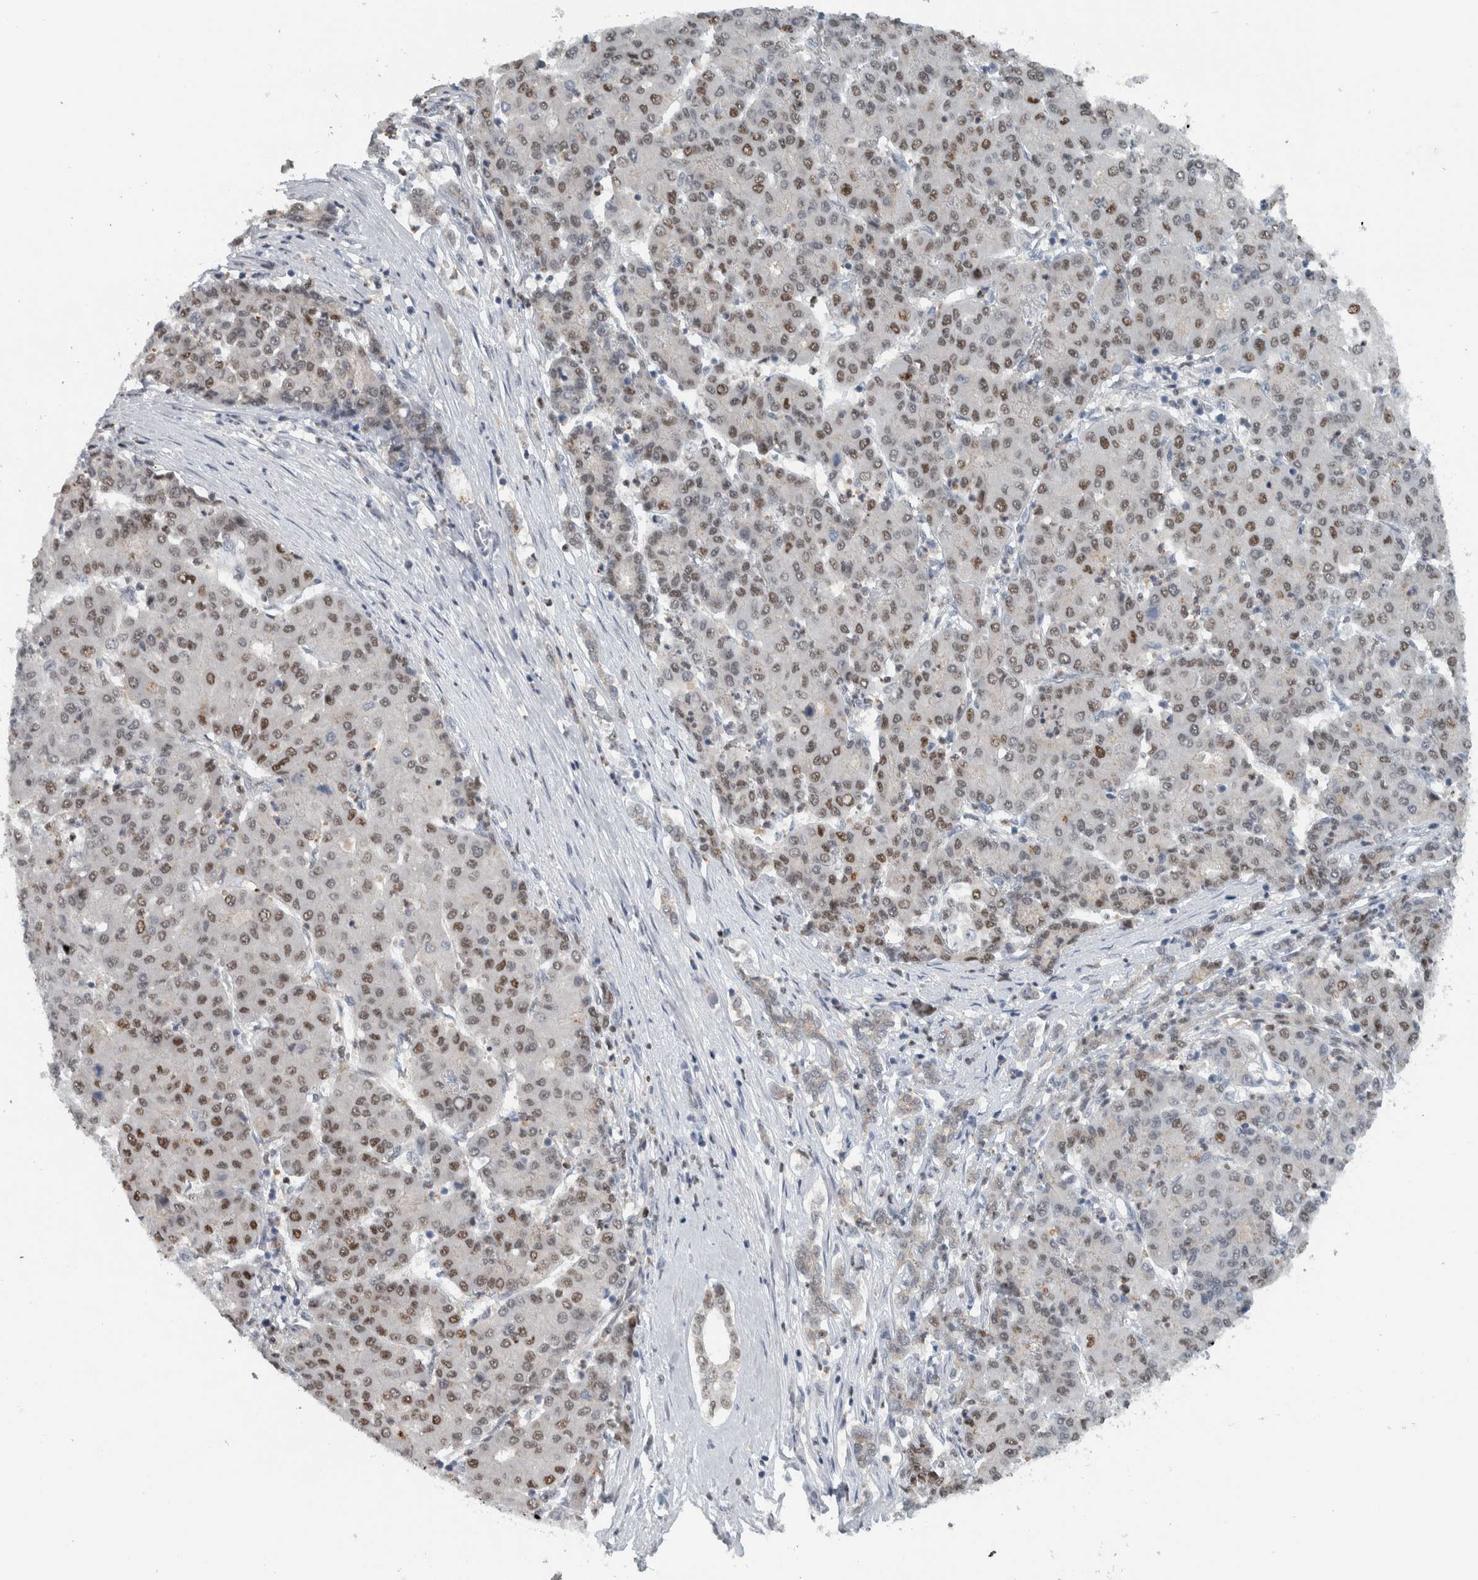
{"staining": {"intensity": "moderate", "quantity": "25%-75%", "location": "nuclear"}, "tissue": "liver cancer", "cell_type": "Tumor cells", "image_type": "cancer", "snomed": [{"axis": "morphology", "description": "Carcinoma, Hepatocellular, NOS"}, {"axis": "topography", "description": "Liver"}], "caption": "Liver cancer was stained to show a protein in brown. There is medium levels of moderate nuclear staining in approximately 25%-75% of tumor cells.", "gene": "ADPRM", "patient": {"sex": "male", "age": 65}}